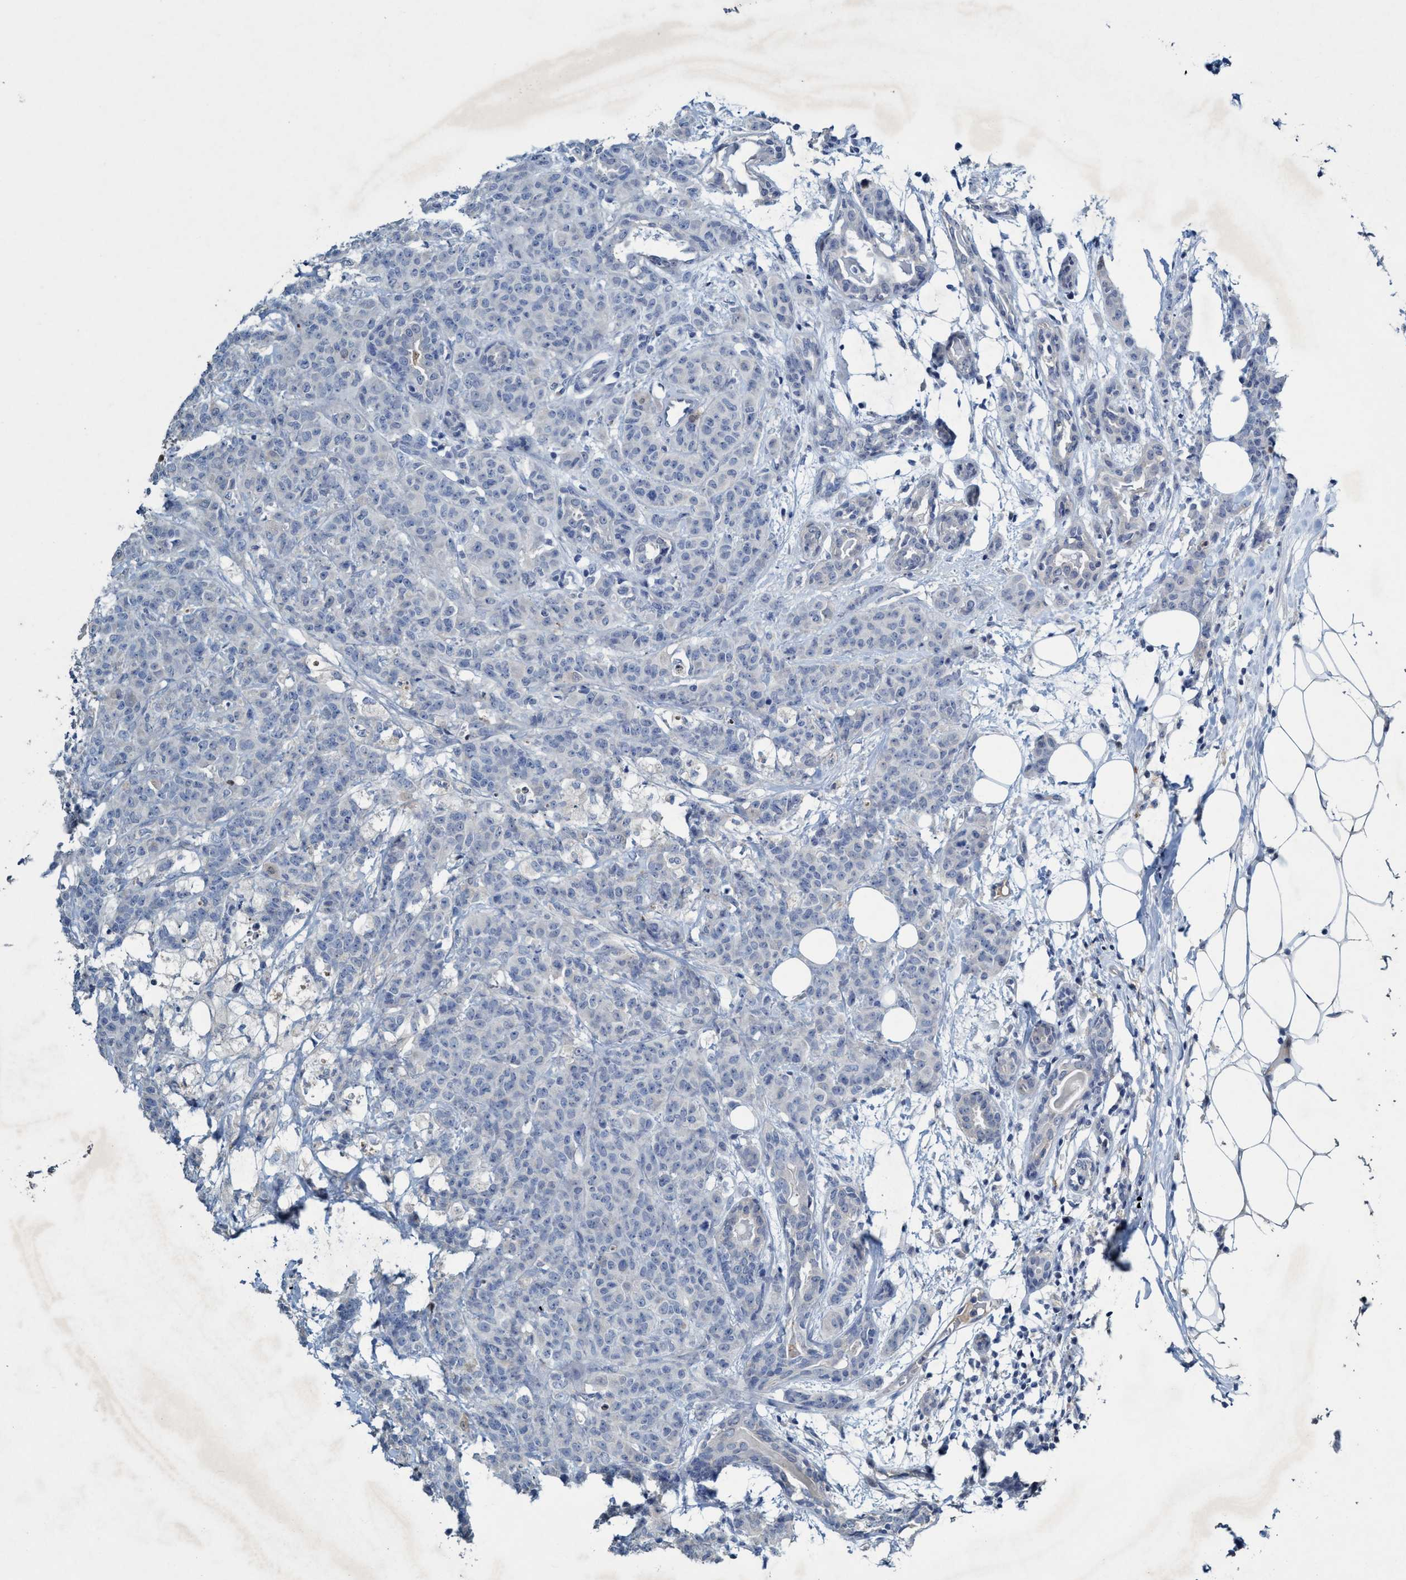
{"staining": {"intensity": "negative", "quantity": "none", "location": "none"}, "tissue": "breast cancer", "cell_type": "Tumor cells", "image_type": "cancer", "snomed": [{"axis": "morphology", "description": "Normal tissue, NOS"}, {"axis": "morphology", "description": "Duct carcinoma"}, {"axis": "topography", "description": "Breast"}], "caption": "This is an immunohistochemistry (IHC) photomicrograph of human intraductal carcinoma (breast). There is no expression in tumor cells.", "gene": "RNF208", "patient": {"sex": "female", "age": 40}}